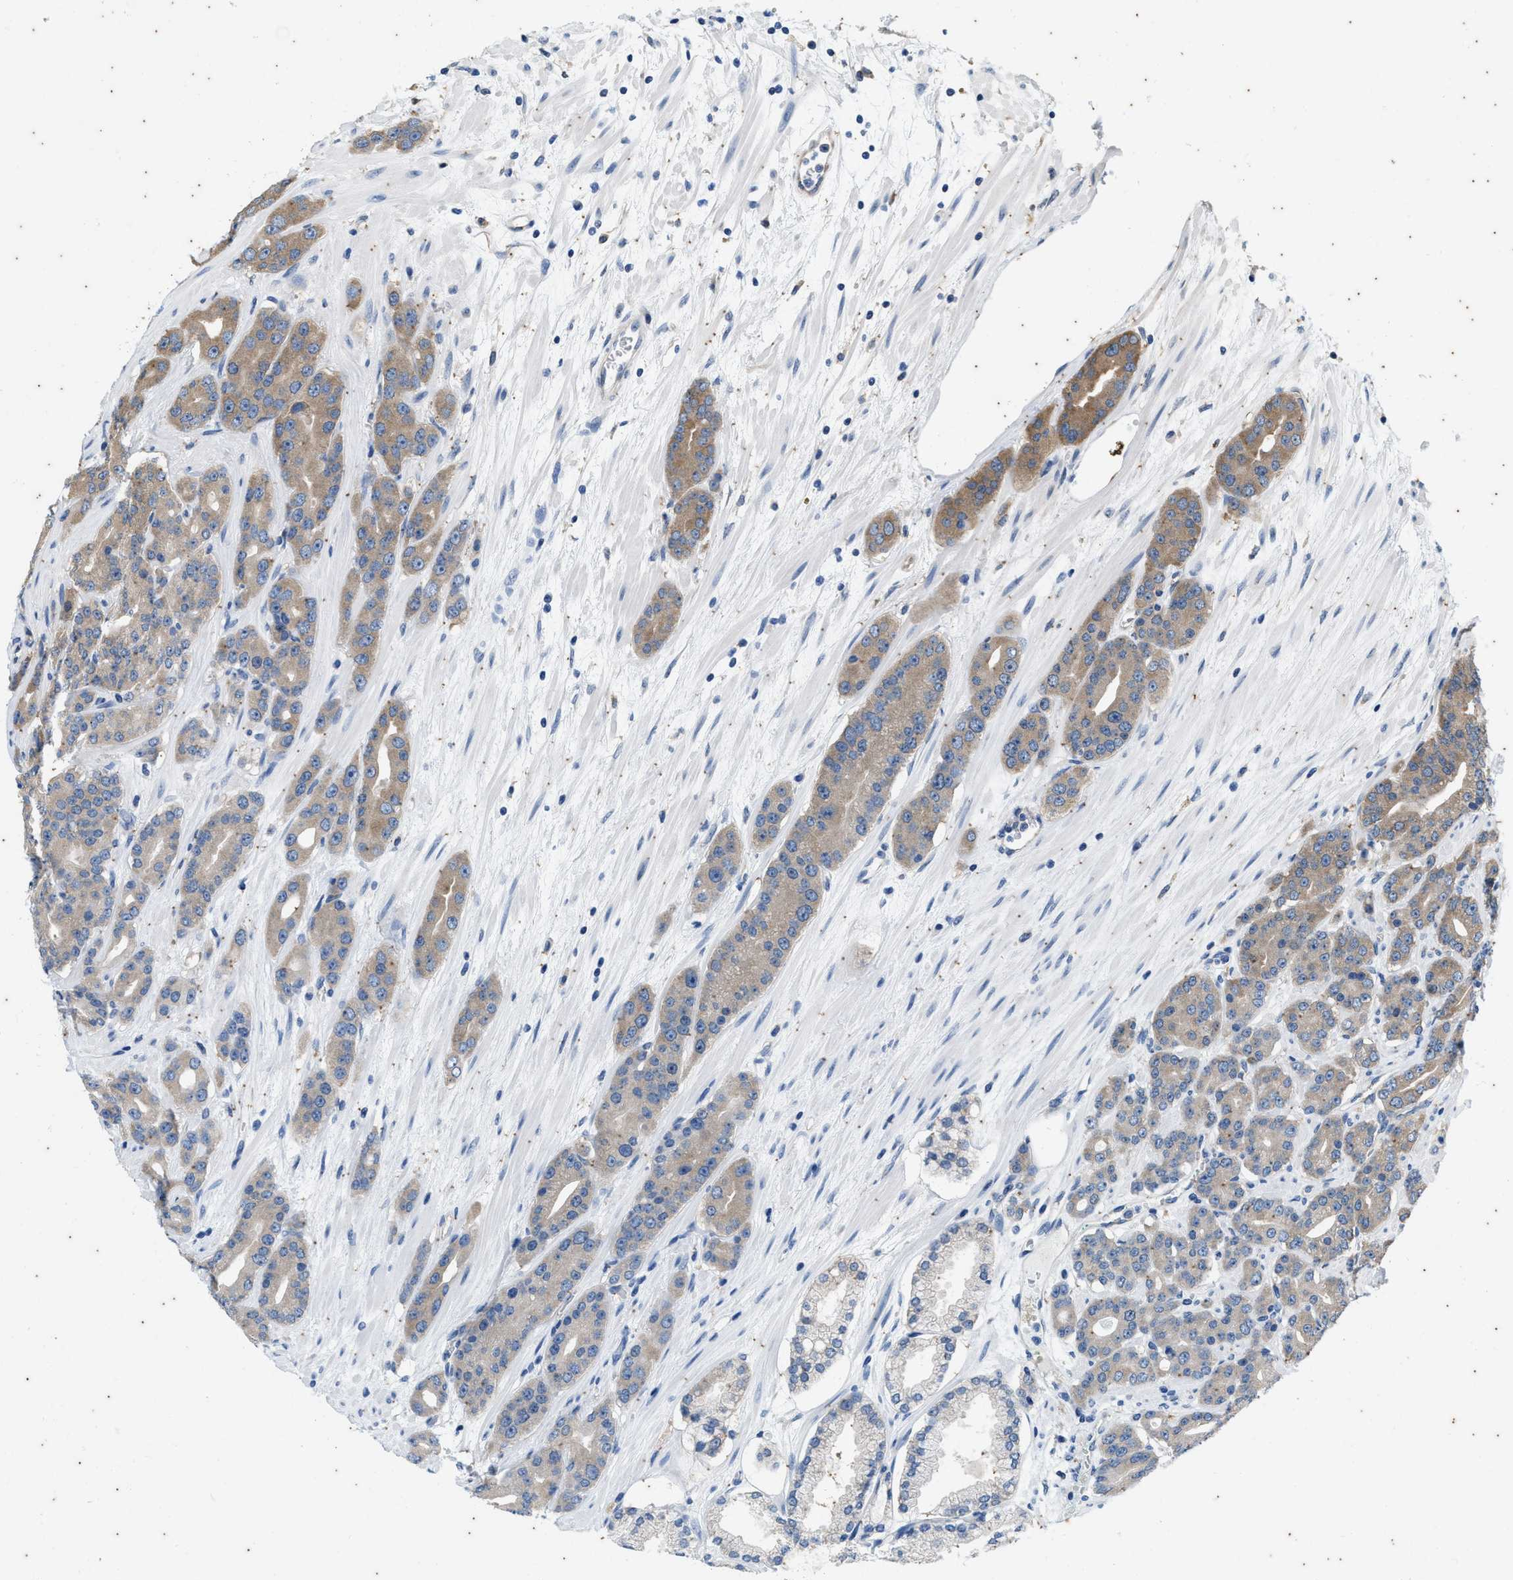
{"staining": {"intensity": "moderate", "quantity": ">75%", "location": "cytoplasmic/membranous"}, "tissue": "prostate cancer", "cell_type": "Tumor cells", "image_type": "cancer", "snomed": [{"axis": "morphology", "description": "Adenocarcinoma, High grade"}, {"axis": "topography", "description": "Prostate"}], "caption": "The micrograph demonstrates immunohistochemical staining of prostate high-grade adenocarcinoma. There is moderate cytoplasmic/membranous expression is identified in about >75% of tumor cells.", "gene": "COX19", "patient": {"sex": "male", "age": 71}}